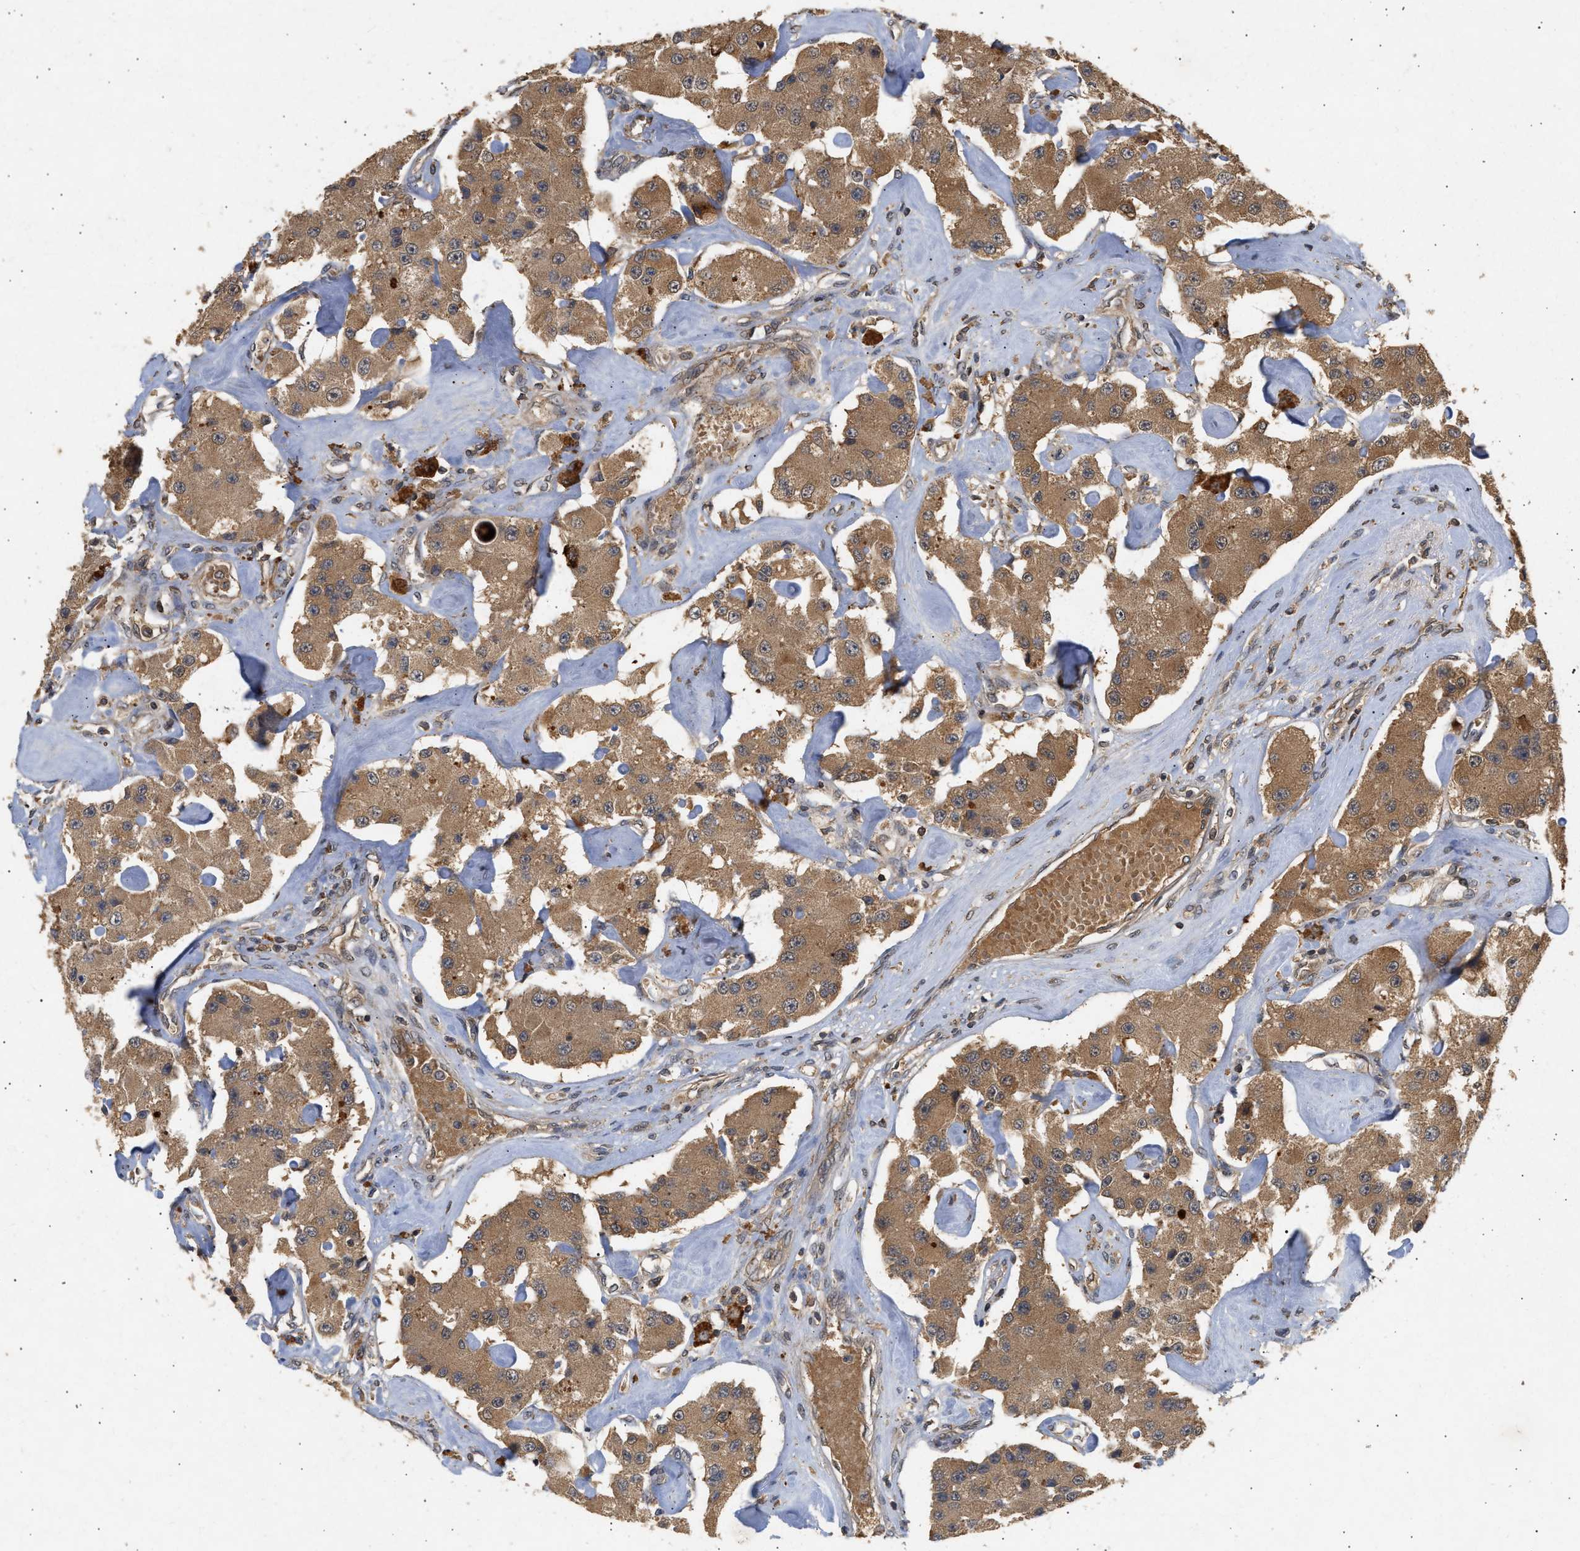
{"staining": {"intensity": "moderate", "quantity": ">75%", "location": "cytoplasmic/membranous"}, "tissue": "carcinoid", "cell_type": "Tumor cells", "image_type": "cancer", "snomed": [{"axis": "morphology", "description": "Carcinoid, malignant, NOS"}, {"axis": "topography", "description": "Pancreas"}], "caption": "An immunohistochemistry (IHC) histopathology image of tumor tissue is shown. Protein staining in brown highlights moderate cytoplasmic/membranous positivity in carcinoid within tumor cells. Nuclei are stained in blue.", "gene": "FITM1", "patient": {"sex": "male", "age": 41}}